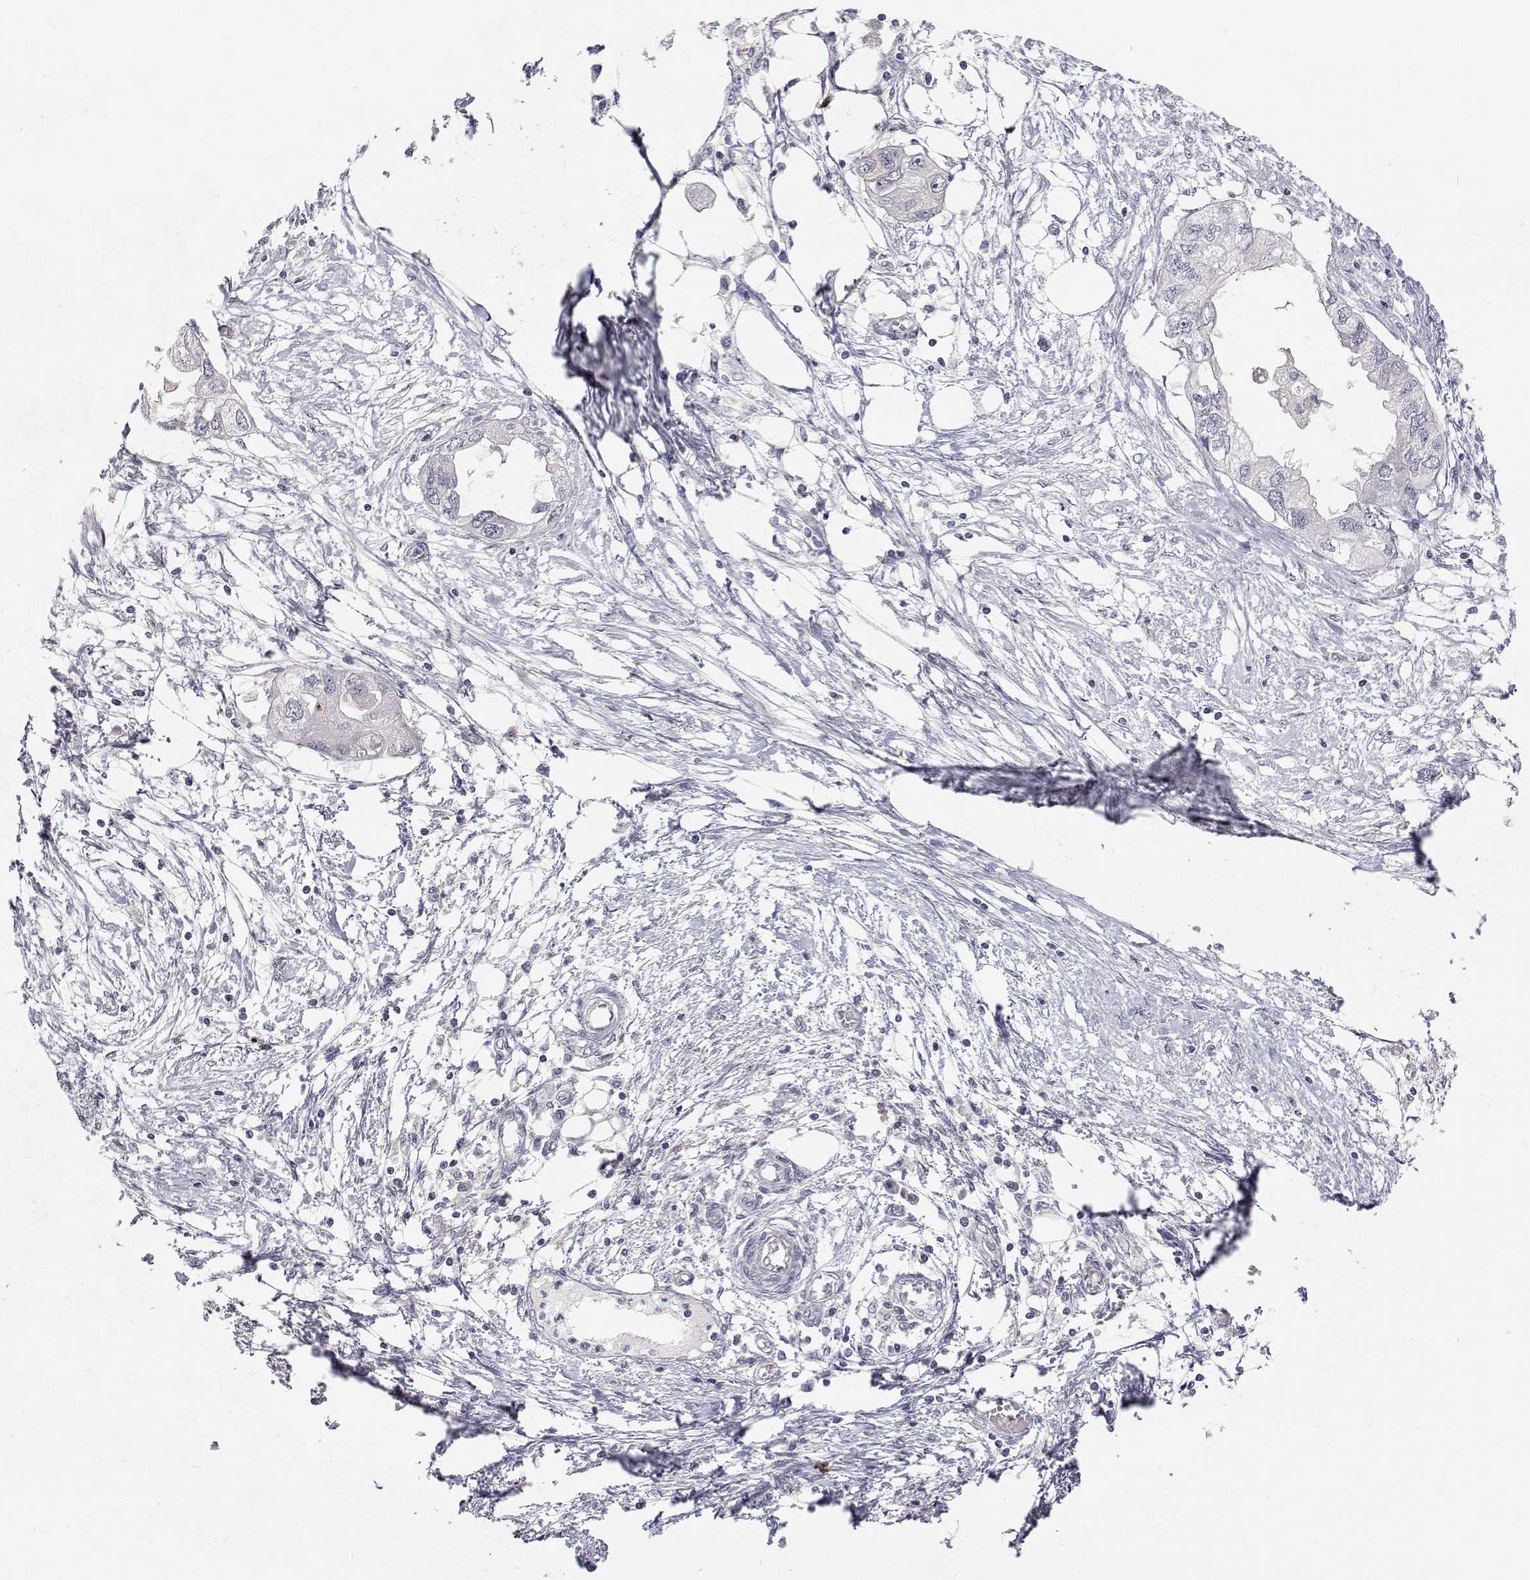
{"staining": {"intensity": "negative", "quantity": "none", "location": "none"}, "tissue": "endometrial cancer", "cell_type": "Tumor cells", "image_type": "cancer", "snomed": [{"axis": "morphology", "description": "Adenocarcinoma, NOS"}, {"axis": "morphology", "description": "Adenocarcinoma, metastatic, NOS"}, {"axis": "topography", "description": "Adipose tissue"}, {"axis": "topography", "description": "Endometrium"}], "caption": "Tumor cells are negative for protein expression in human endometrial metastatic adenocarcinoma. (DAB immunohistochemistry visualized using brightfield microscopy, high magnification).", "gene": "MYPN", "patient": {"sex": "female", "age": 67}}